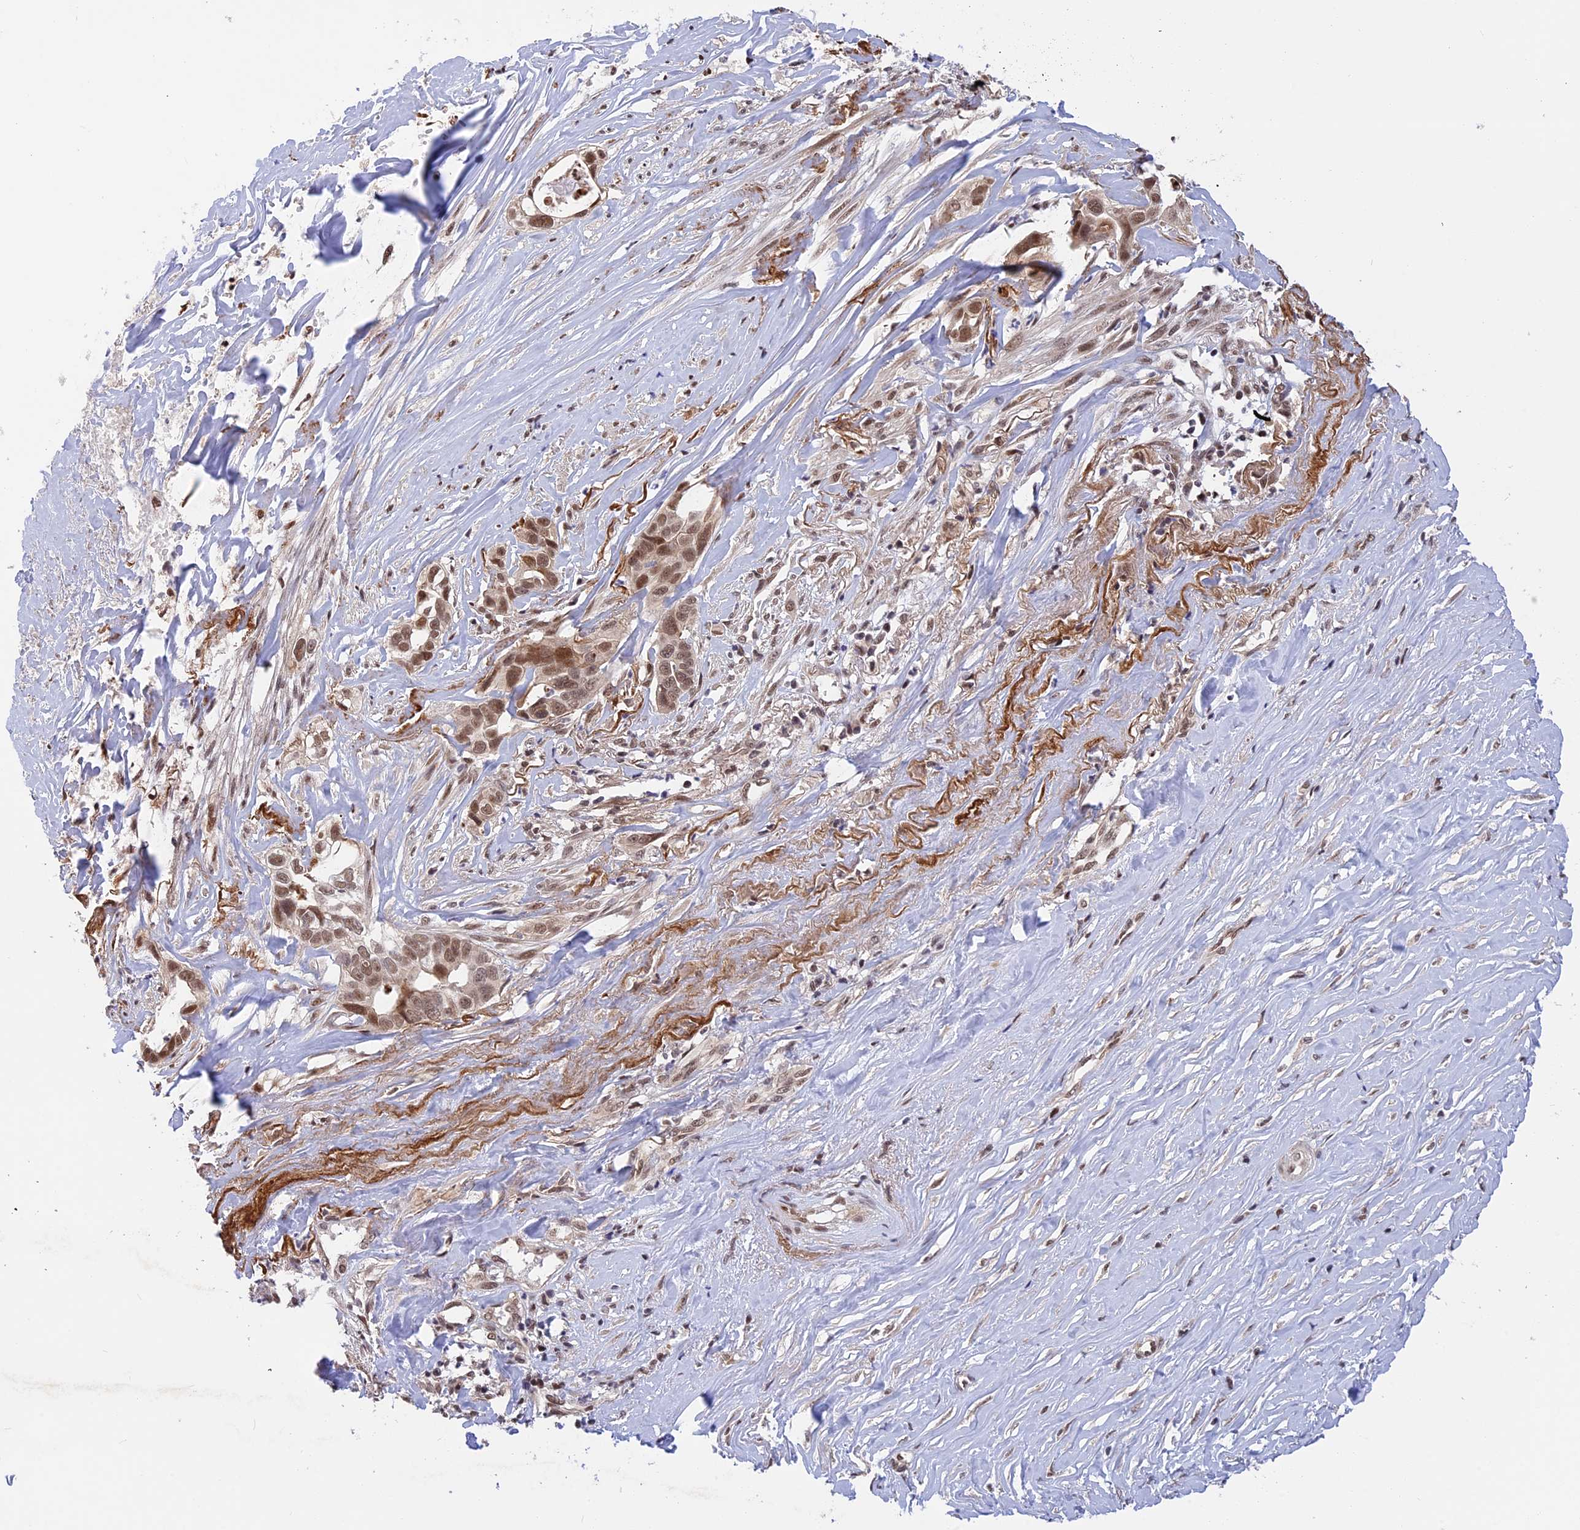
{"staining": {"intensity": "moderate", "quantity": ">75%", "location": "nuclear"}, "tissue": "liver cancer", "cell_type": "Tumor cells", "image_type": "cancer", "snomed": [{"axis": "morphology", "description": "Cholangiocarcinoma"}, {"axis": "topography", "description": "Liver"}], "caption": "Immunohistochemistry of liver cancer (cholangiocarcinoma) exhibits medium levels of moderate nuclear staining in approximately >75% of tumor cells. (DAB (3,3'-diaminobenzidine) IHC with brightfield microscopy, high magnification).", "gene": "POLR2C", "patient": {"sex": "female", "age": 79}}